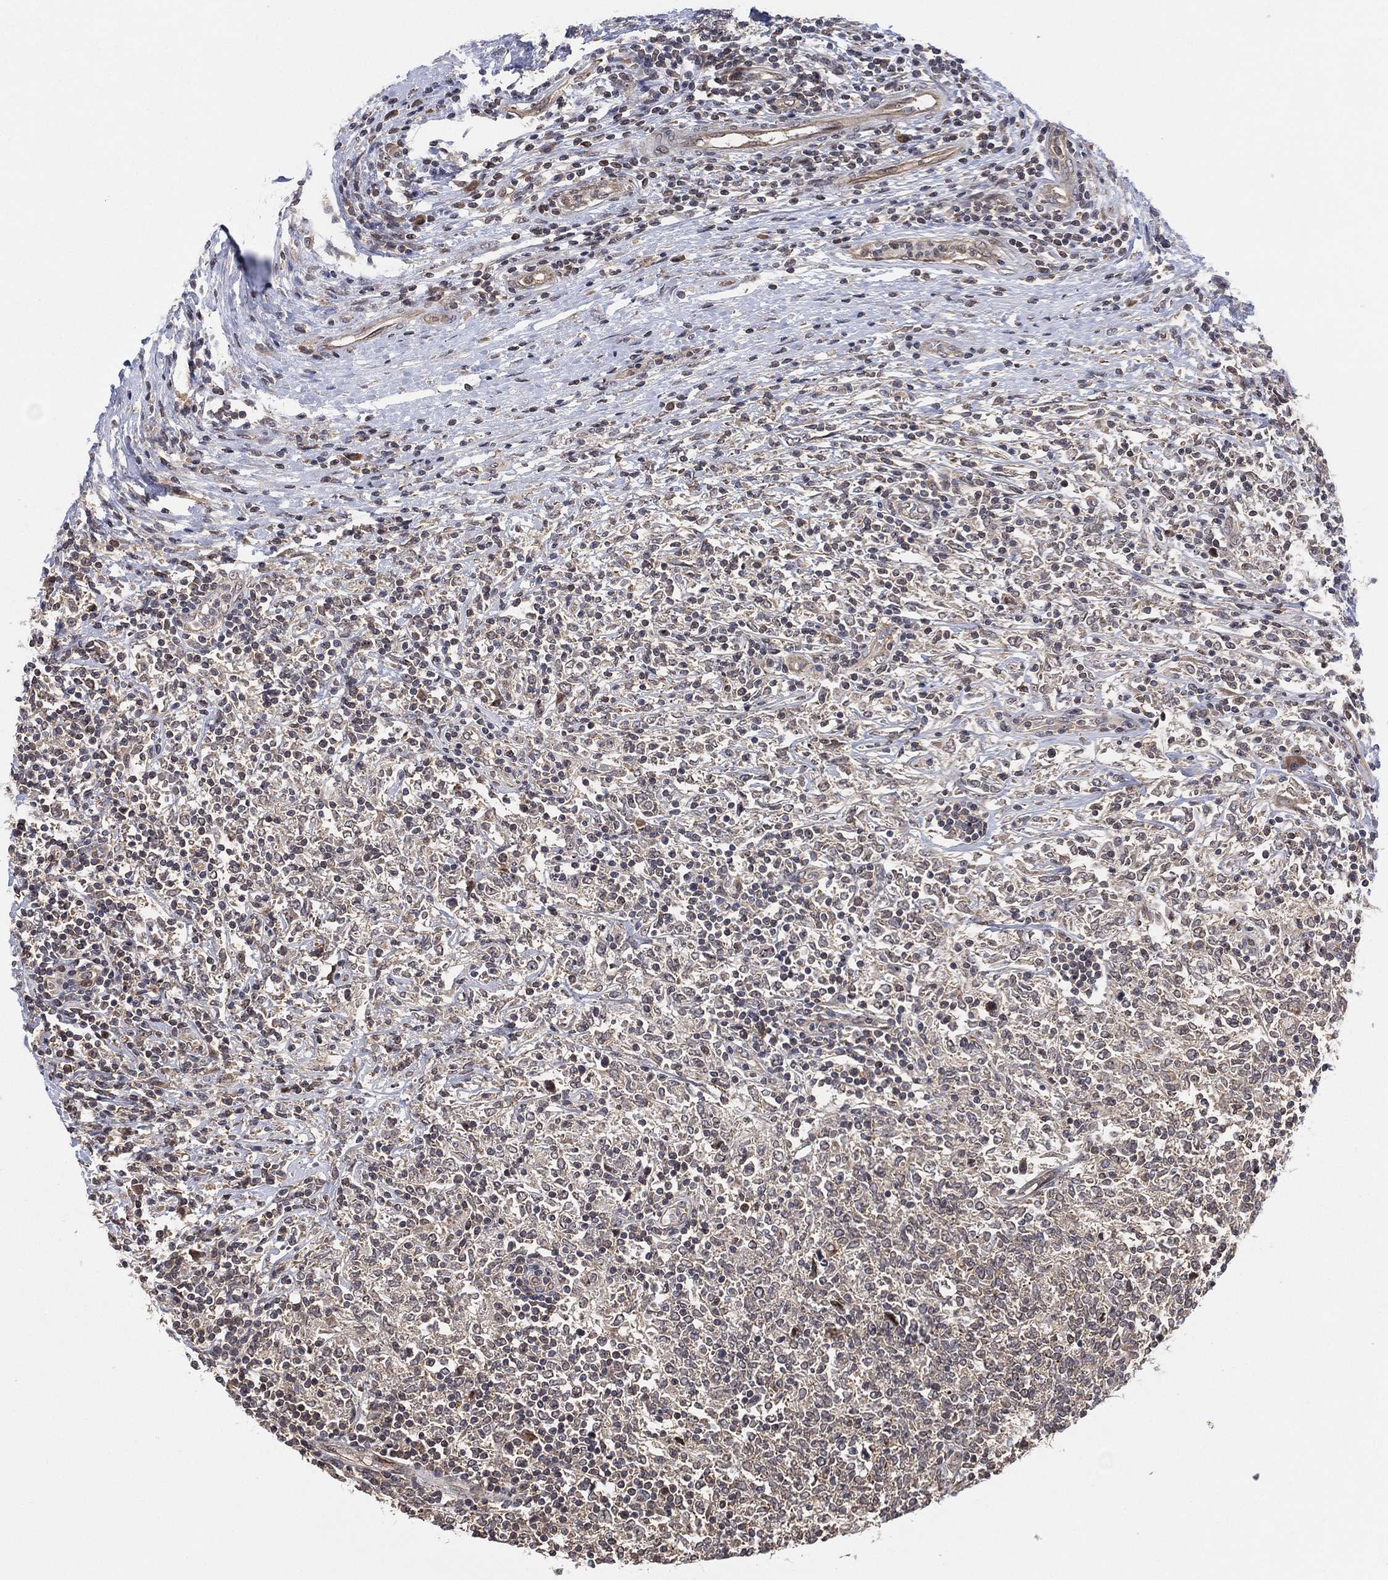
{"staining": {"intensity": "negative", "quantity": "none", "location": "none"}, "tissue": "lymphoma", "cell_type": "Tumor cells", "image_type": "cancer", "snomed": [{"axis": "morphology", "description": "Malignant lymphoma, non-Hodgkin's type, High grade"}, {"axis": "topography", "description": "Lymph node"}], "caption": "High magnification brightfield microscopy of lymphoma stained with DAB (brown) and counterstained with hematoxylin (blue): tumor cells show no significant staining.", "gene": "TMCO1", "patient": {"sex": "female", "age": 84}}